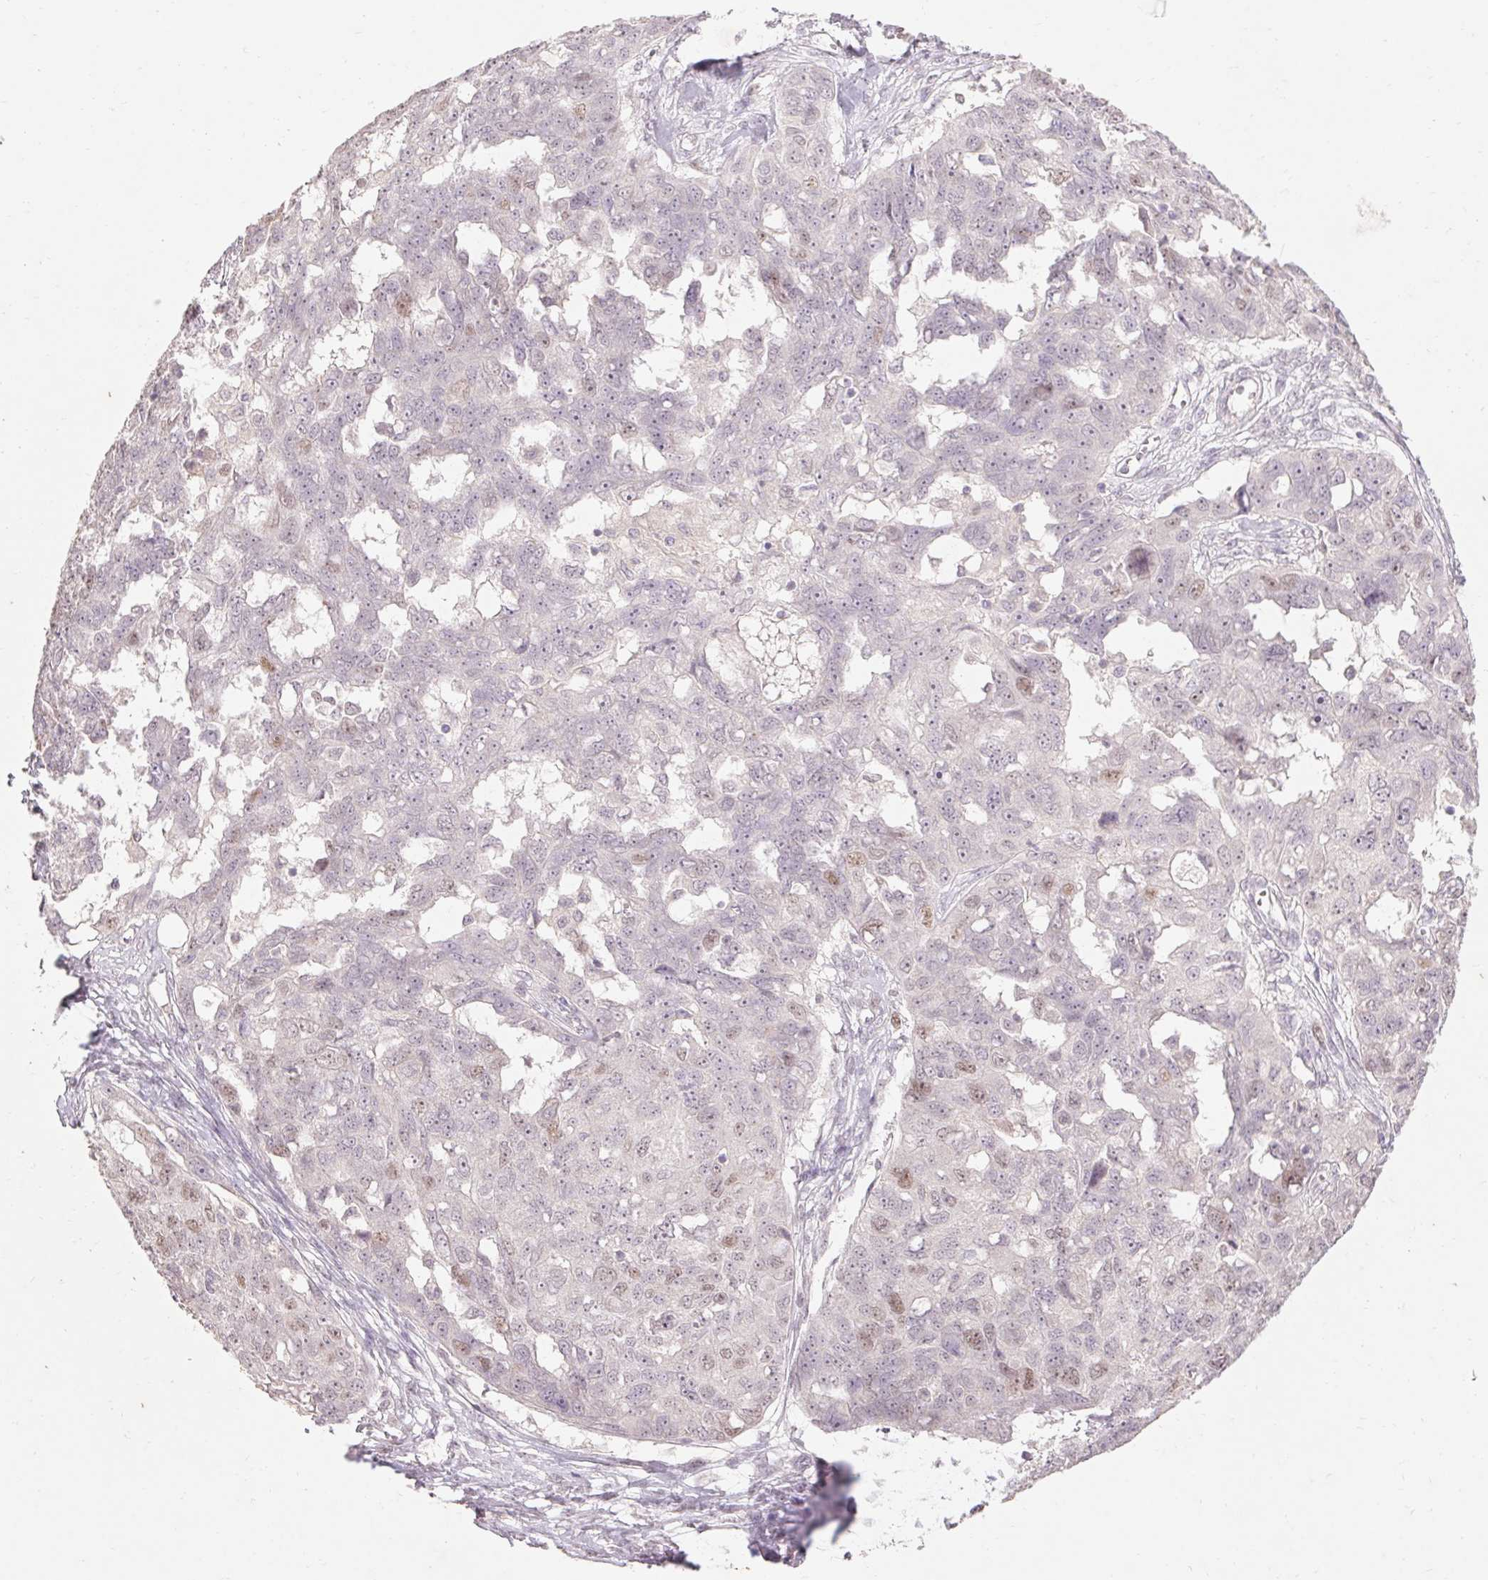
{"staining": {"intensity": "moderate", "quantity": "<25%", "location": "nuclear"}, "tissue": "ovarian cancer", "cell_type": "Tumor cells", "image_type": "cancer", "snomed": [{"axis": "morphology", "description": "Carcinoma, endometroid"}, {"axis": "topography", "description": "Ovary"}], "caption": "Ovarian endometroid carcinoma tissue demonstrates moderate nuclear positivity in approximately <25% of tumor cells", "gene": "SKP2", "patient": {"sex": "female", "age": 70}}